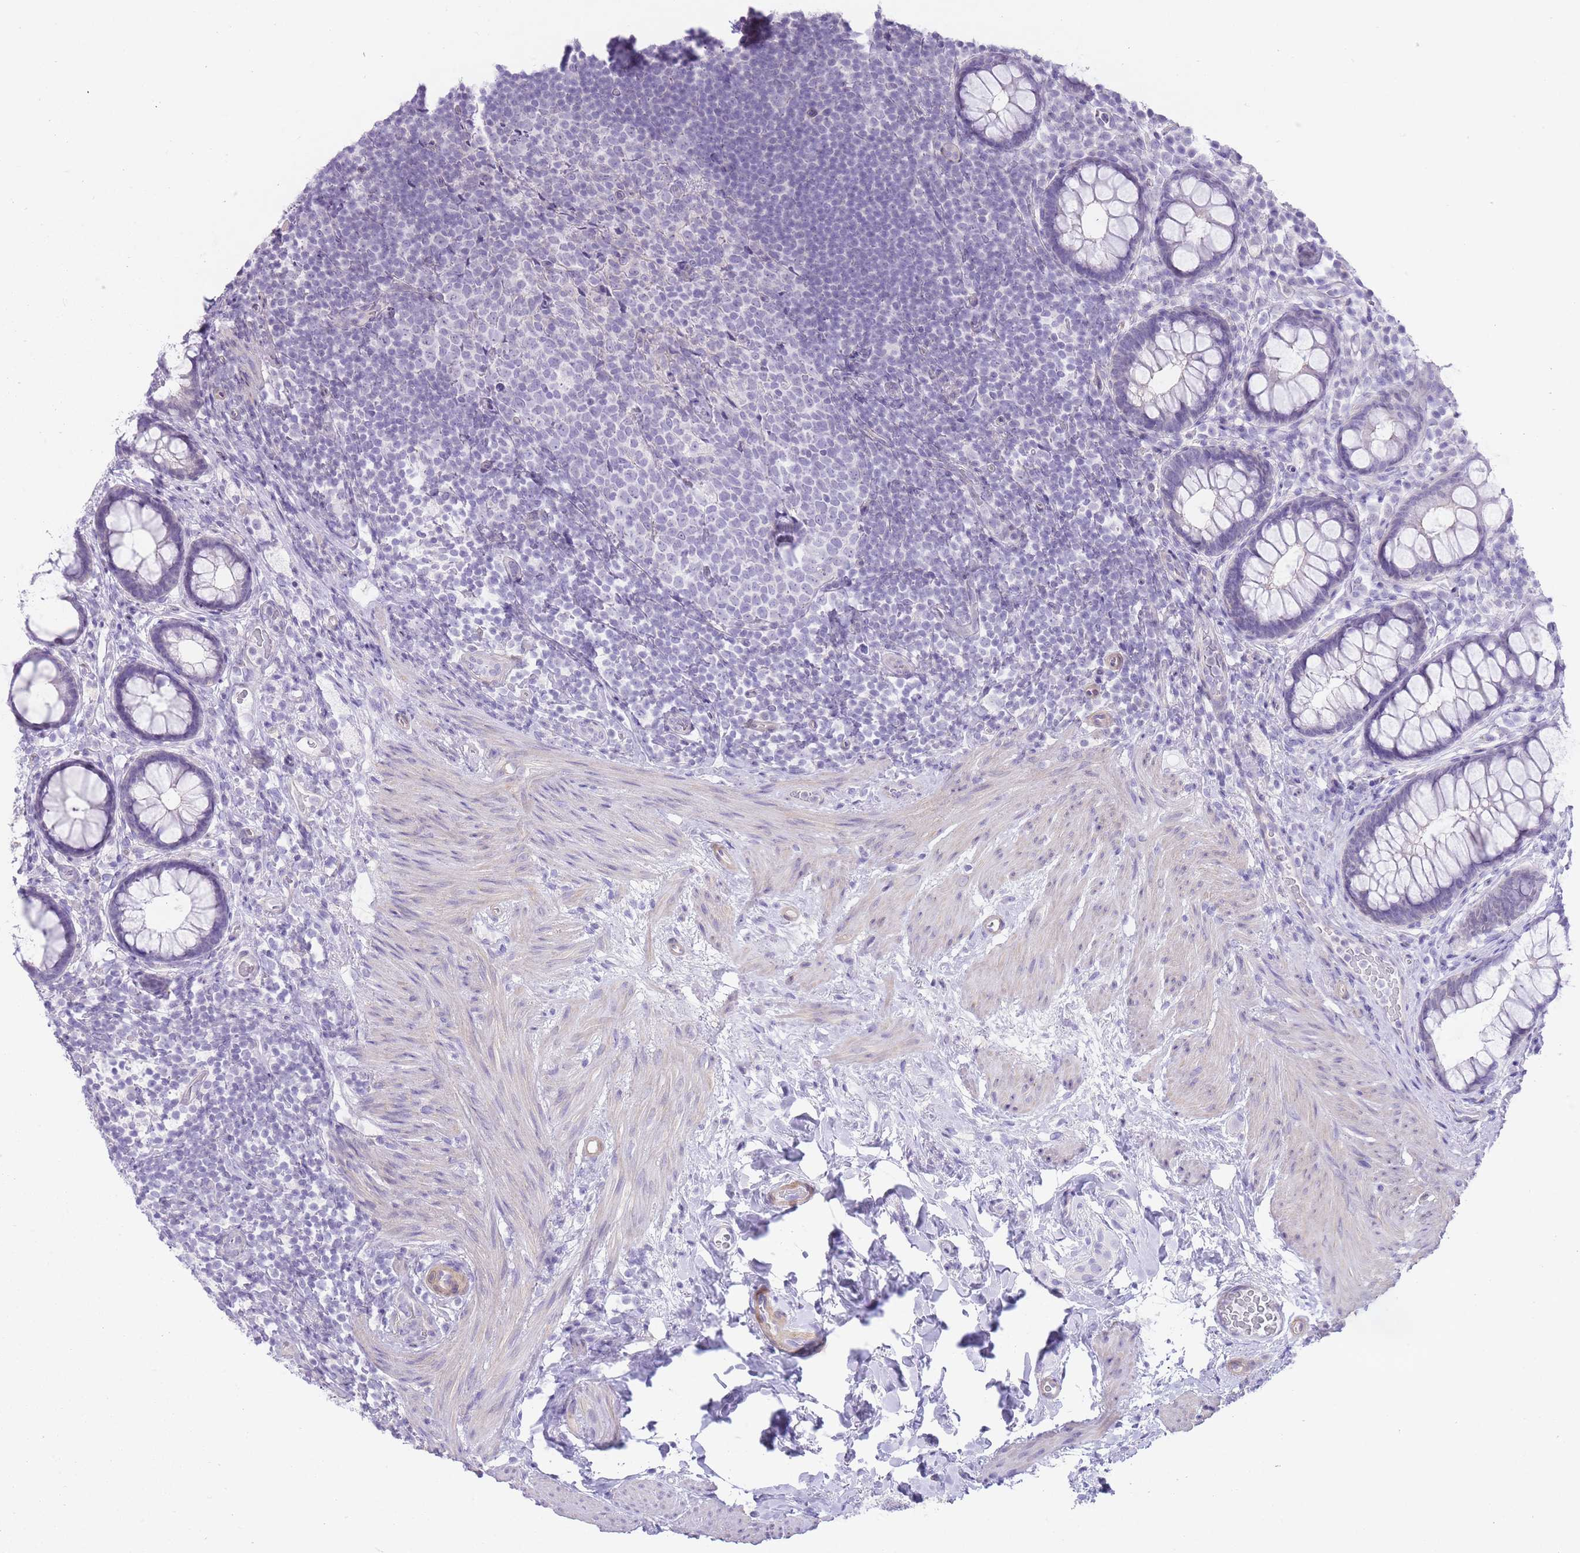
{"staining": {"intensity": "negative", "quantity": "none", "location": "none"}, "tissue": "rectum", "cell_type": "Glandular cells", "image_type": "normal", "snomed": [{"axis": "morphology", "description": "Normal tissue, NOS"}, {"axis": "topography", "description": "Rectum"}, {"axis": "topography", "description": "Peripheral nerve tissue"}], "caption": "The image shows no significant expression in glandular cells of rectum.", "gene": "OR11H12", "patient": {"sex": "female", "age": 69}}